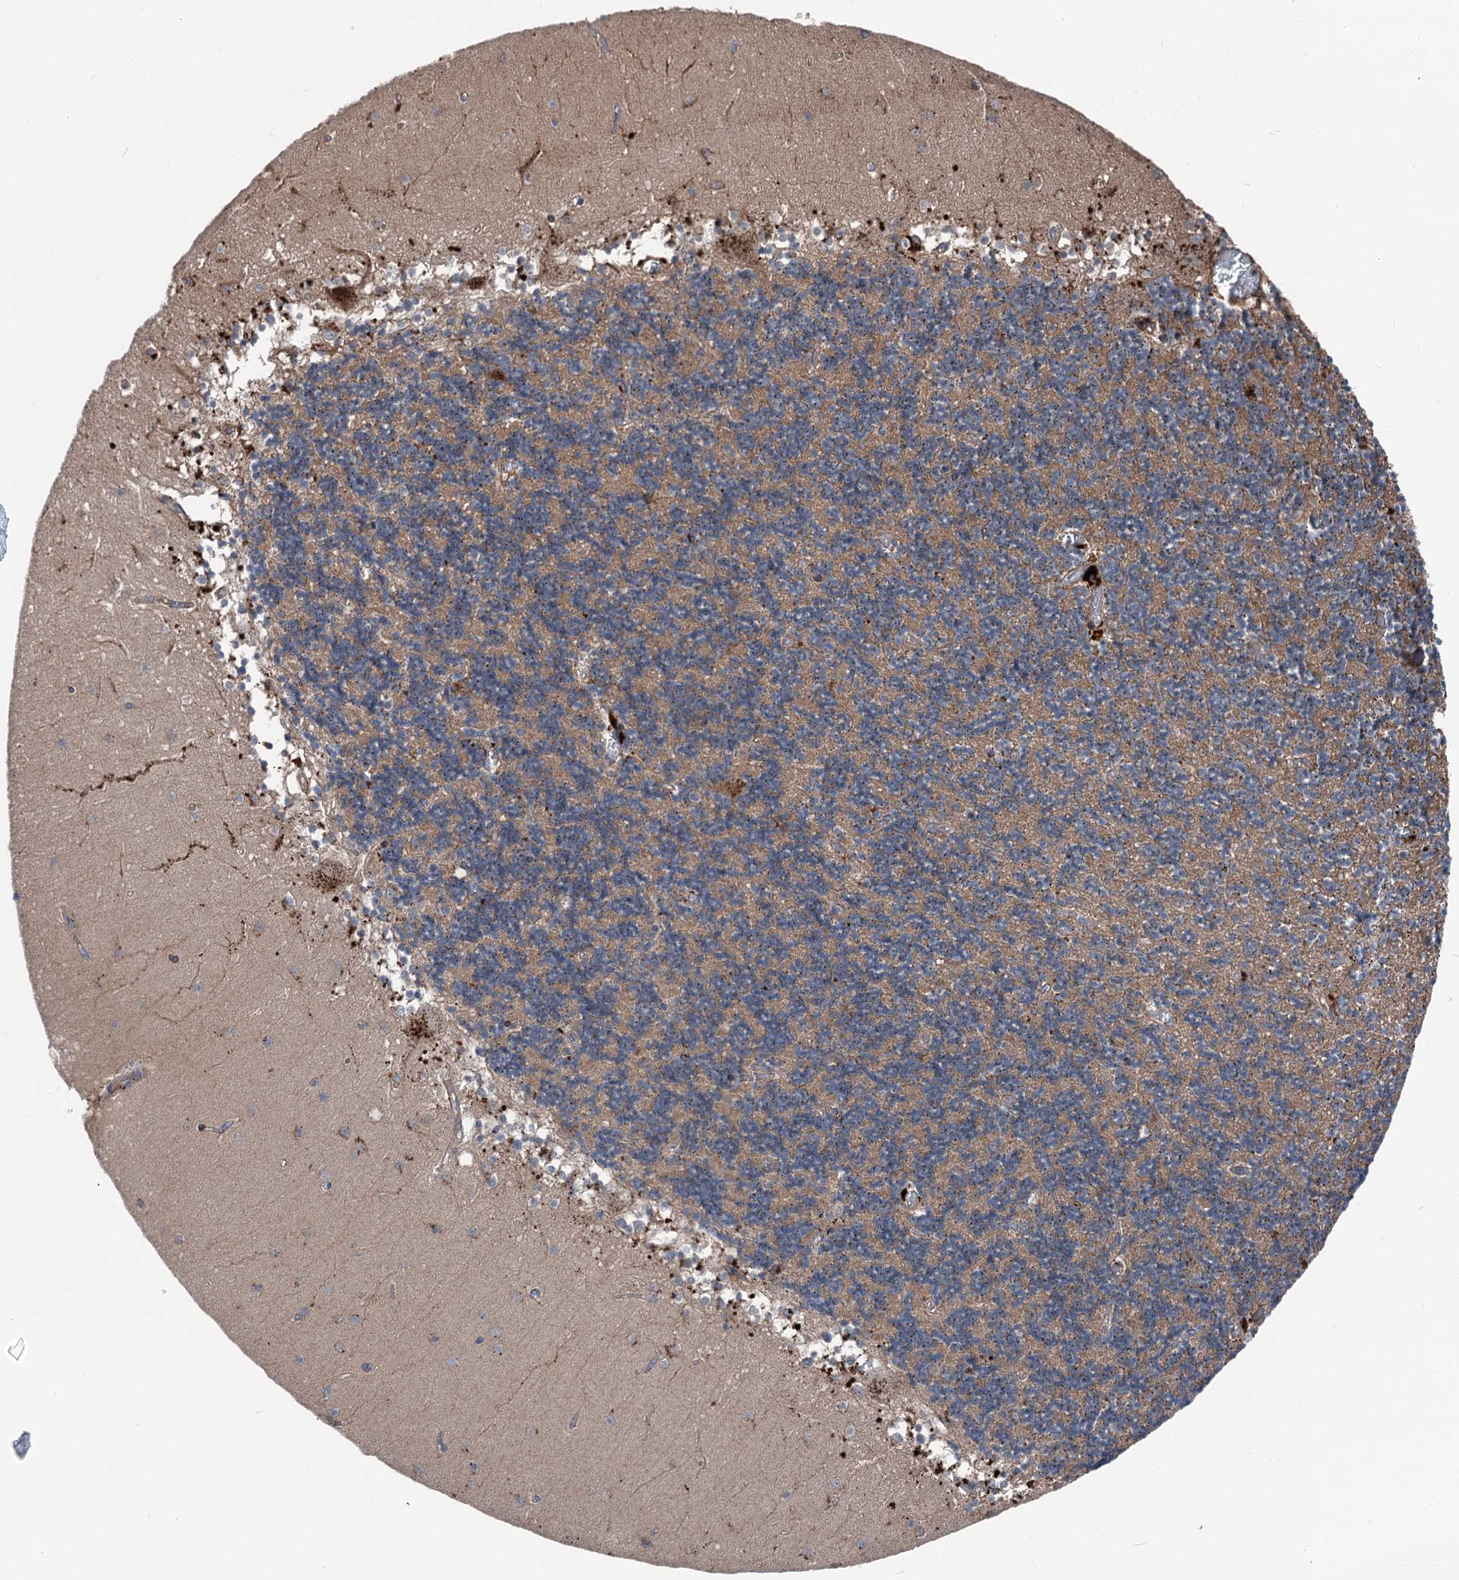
{"staining": {"intensity": "moderate", "quantity": "<25%", "location": "cytoplasmic/membranous"}, "tissue": "cerebellum", "cell_type": "Cells in granular layer", "image_type": "normal", "snomed": [{"axis": "morphology", "description": "Normal tissue, NOS"}, {"axis": "topography", "description": "Cerebellum"}], "caption": "The image displays immunohistochemical staining of benign cerebellum. There is moderate cytoplasmic/membranous staining is identified in approximately <25% of cells in granular layer.", "gene": "POLR1D", "patient": {"sex": "female", "age": 28}}